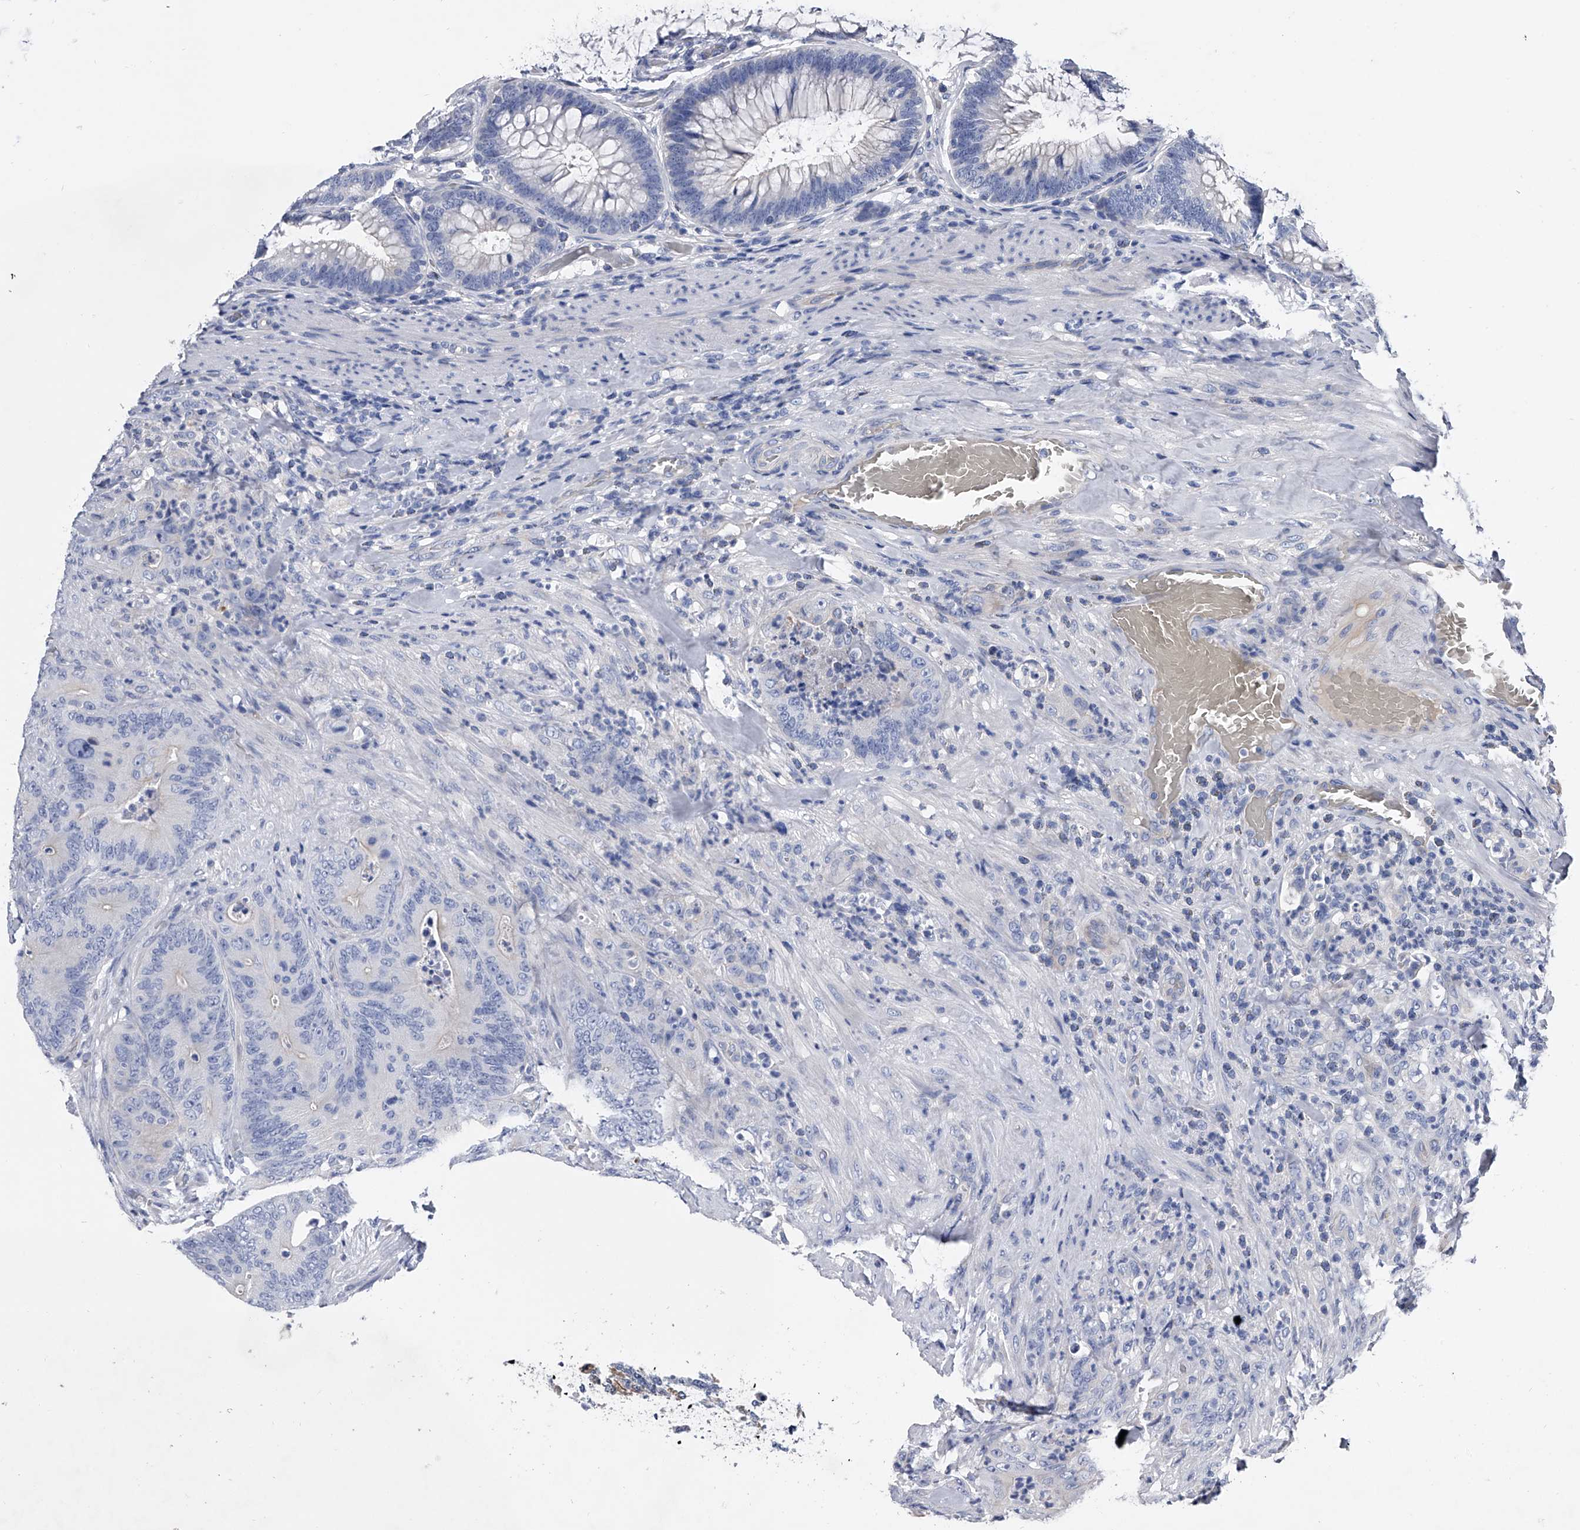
{"staining": {"intensity": "negative", "quantity": "none", "location": "none"}, "tissue": "colorectal cancer", "cell_type": "Tumor cells", "image_type": "cancer", "snomed": [{"axis": "morphology", "description": "Normal tissue, NOS"}, {"axis": "topography", "description": "Colon"}], "caption": "An image of colorectal cancer stained for a protein shows no brown staining in tumor cells. (Stains: DAB (3,3'-diaminobenzidine) IHC with hematoxylin counter stain, Microscopy: brightfield microscopy at high magnification).", "gene": "EFCAB7", "patient": {"sex": "female", "age": 82}}